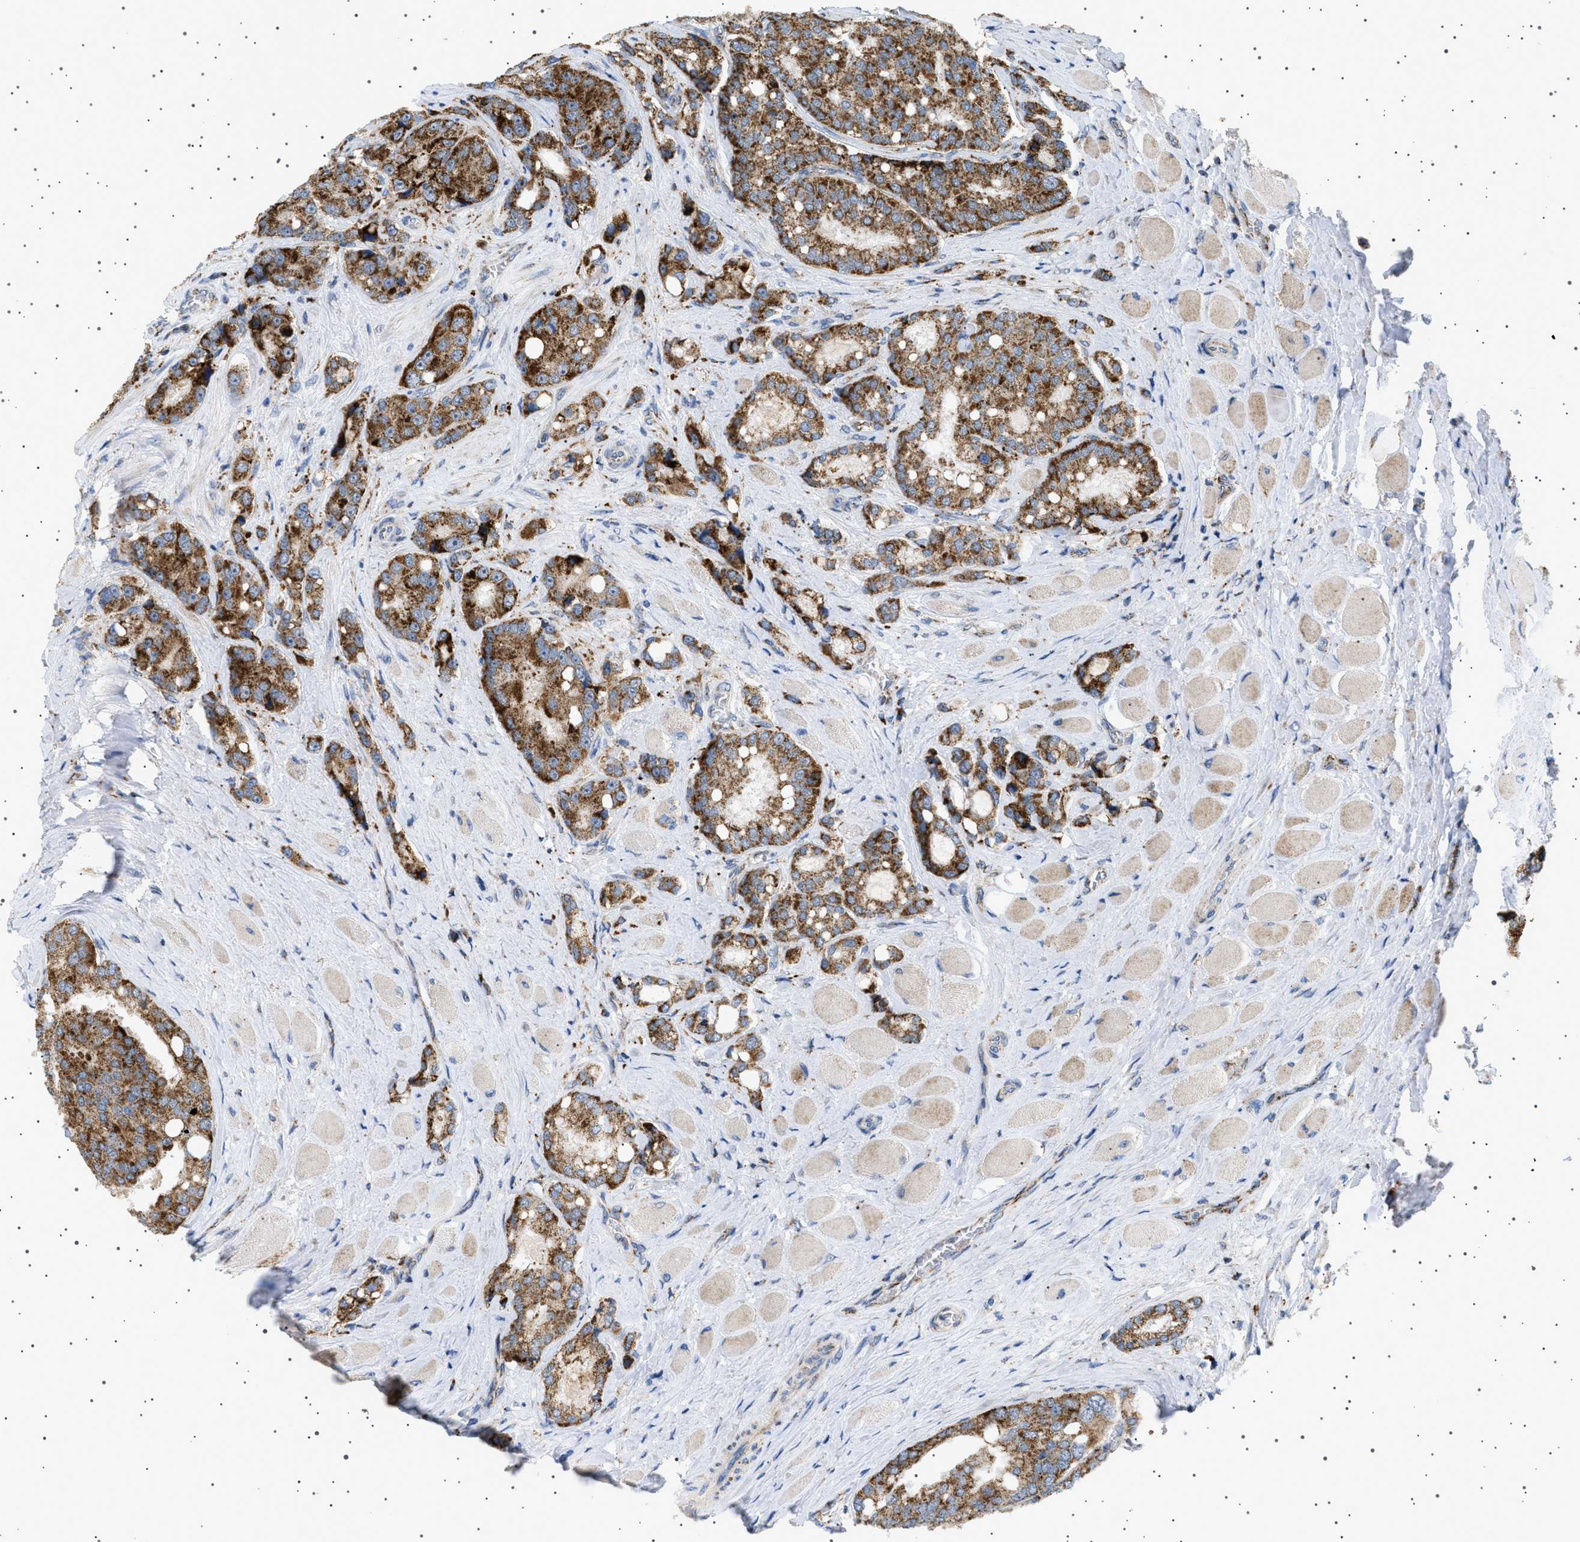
{"staining": {"intensity": "strong", "quantity": ">75%", "location": "cytoplasmic/membranous"}, "tissue": "prostate cancer", "cell_type": "Tumor cells", "image_type": "cancer", "snomed": [{"axis": "morphology", "description": "Adenocarcinoma, High grade"}, {"axis": "topography", "description": "Prostate"}], "caption": "Immunohistochemistry staining of prostate adenocarcinoma (high-grade), which reveals high levels of strong cytoplasmic/membranous staining in approximately >75% of tumor cells indicating strong cytoplasmic/membranous protein staining. The staining was performed using DAB (3,3'-diaminobenzidine) (brown) for protein detection and nuclei were counterstained in hematoxylin (blue).", "gene": "UBXN8", "patient": {"sex": "male", "age": 50}}